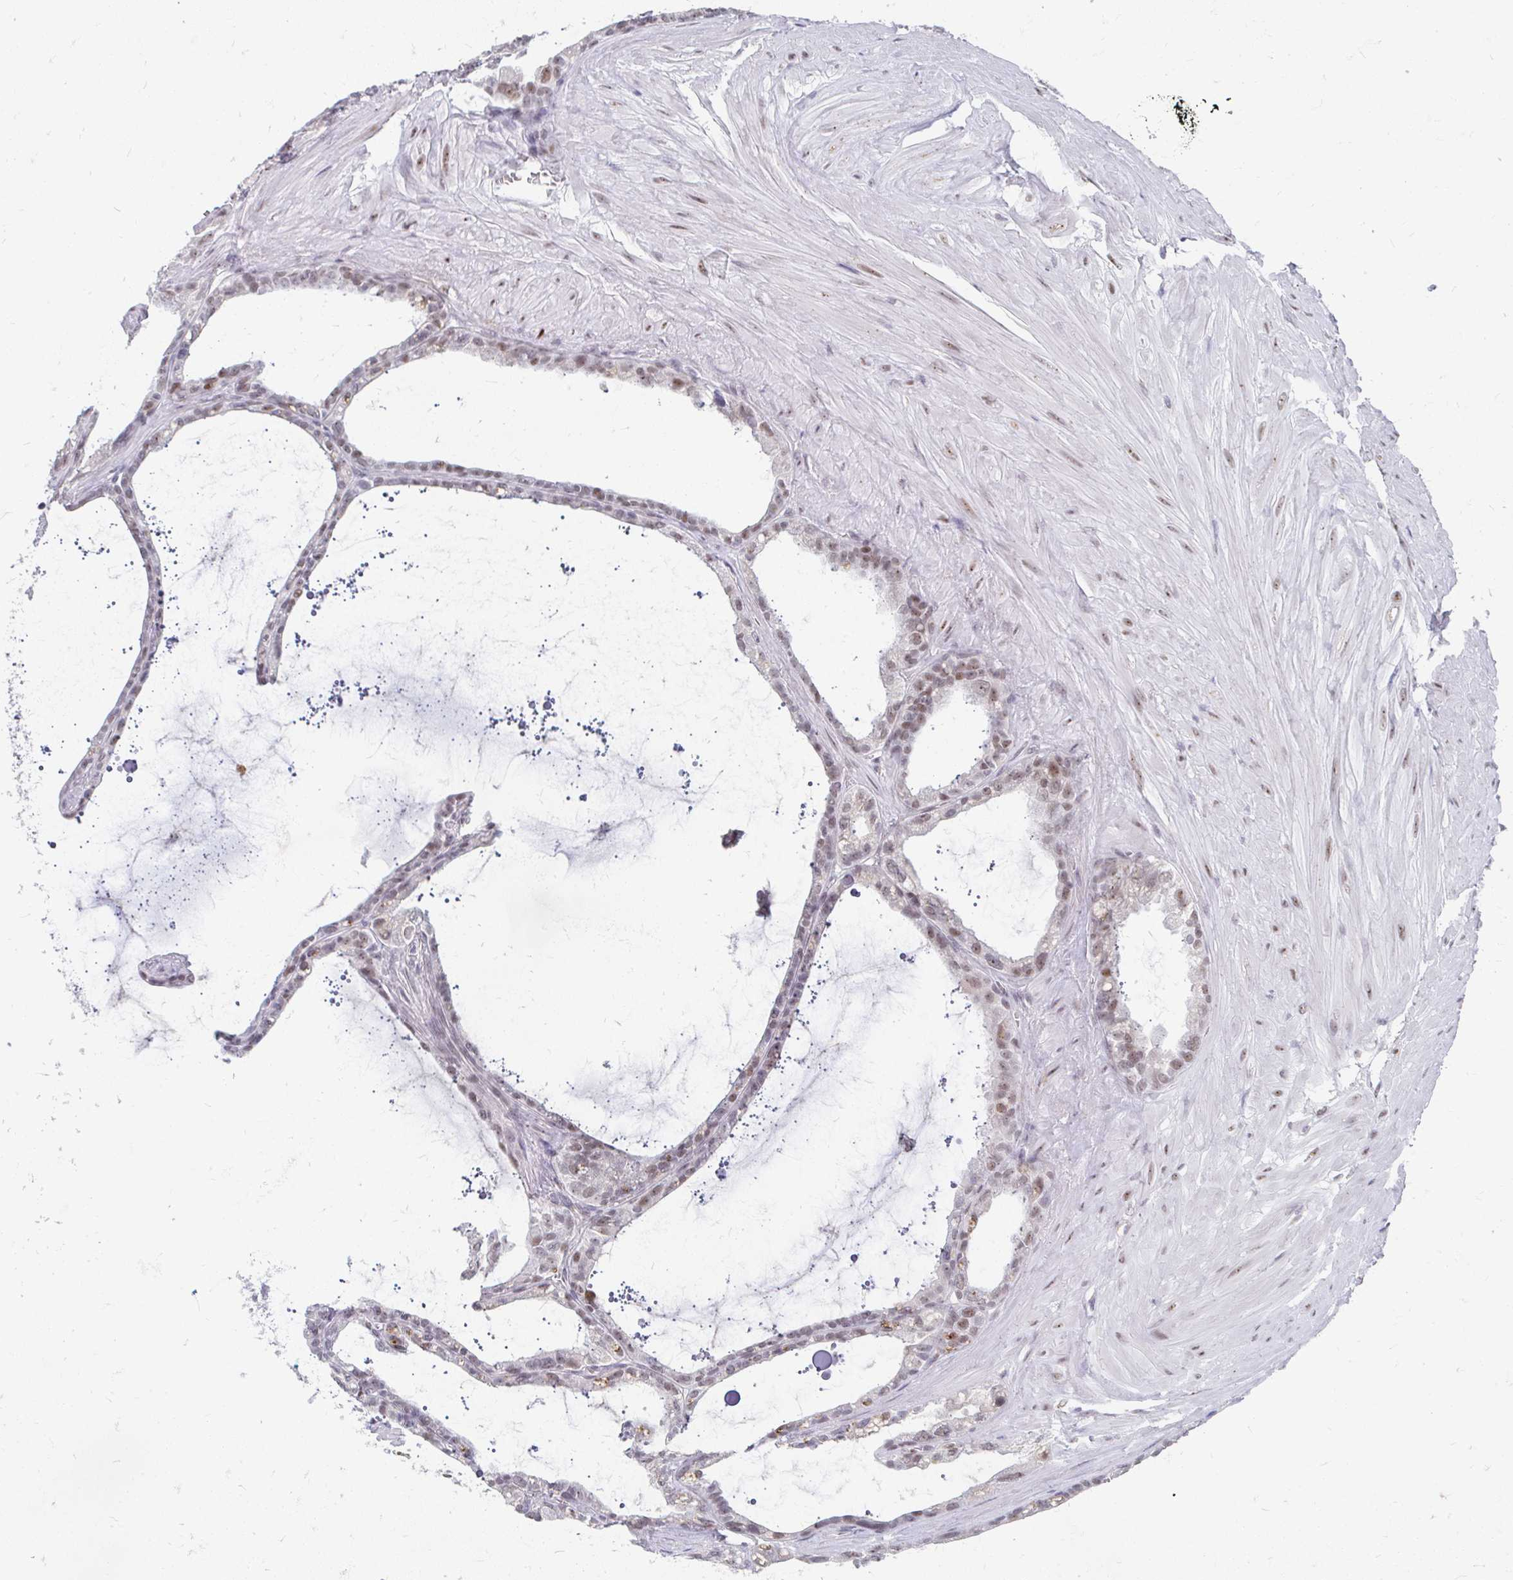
{"staining": {"intensity": "moderate", "quantity": "25%-75%", "location": "nuclear"}, "tissue": "seminal vesicle", "cell_type": "Glandular cells", "image_type": "normal", "snomed": [{"axis": "morphology", "description": "Normal tissue, NOS"}, {"axis": "topography", "description": "Seminal veicle"}, {"axis": "topography", "description": "Peripheral nerve tissue"}], "caption": "Protein staining demonstrates moderate nuclear staining in about 25%-75% of glandular cells in unremarkable seminal vesicle. (Brightfield microscopy of DAB IHC at high magnification).", "gene": "GTF2H1", "patient": {"sex": "male", "age": 76}}